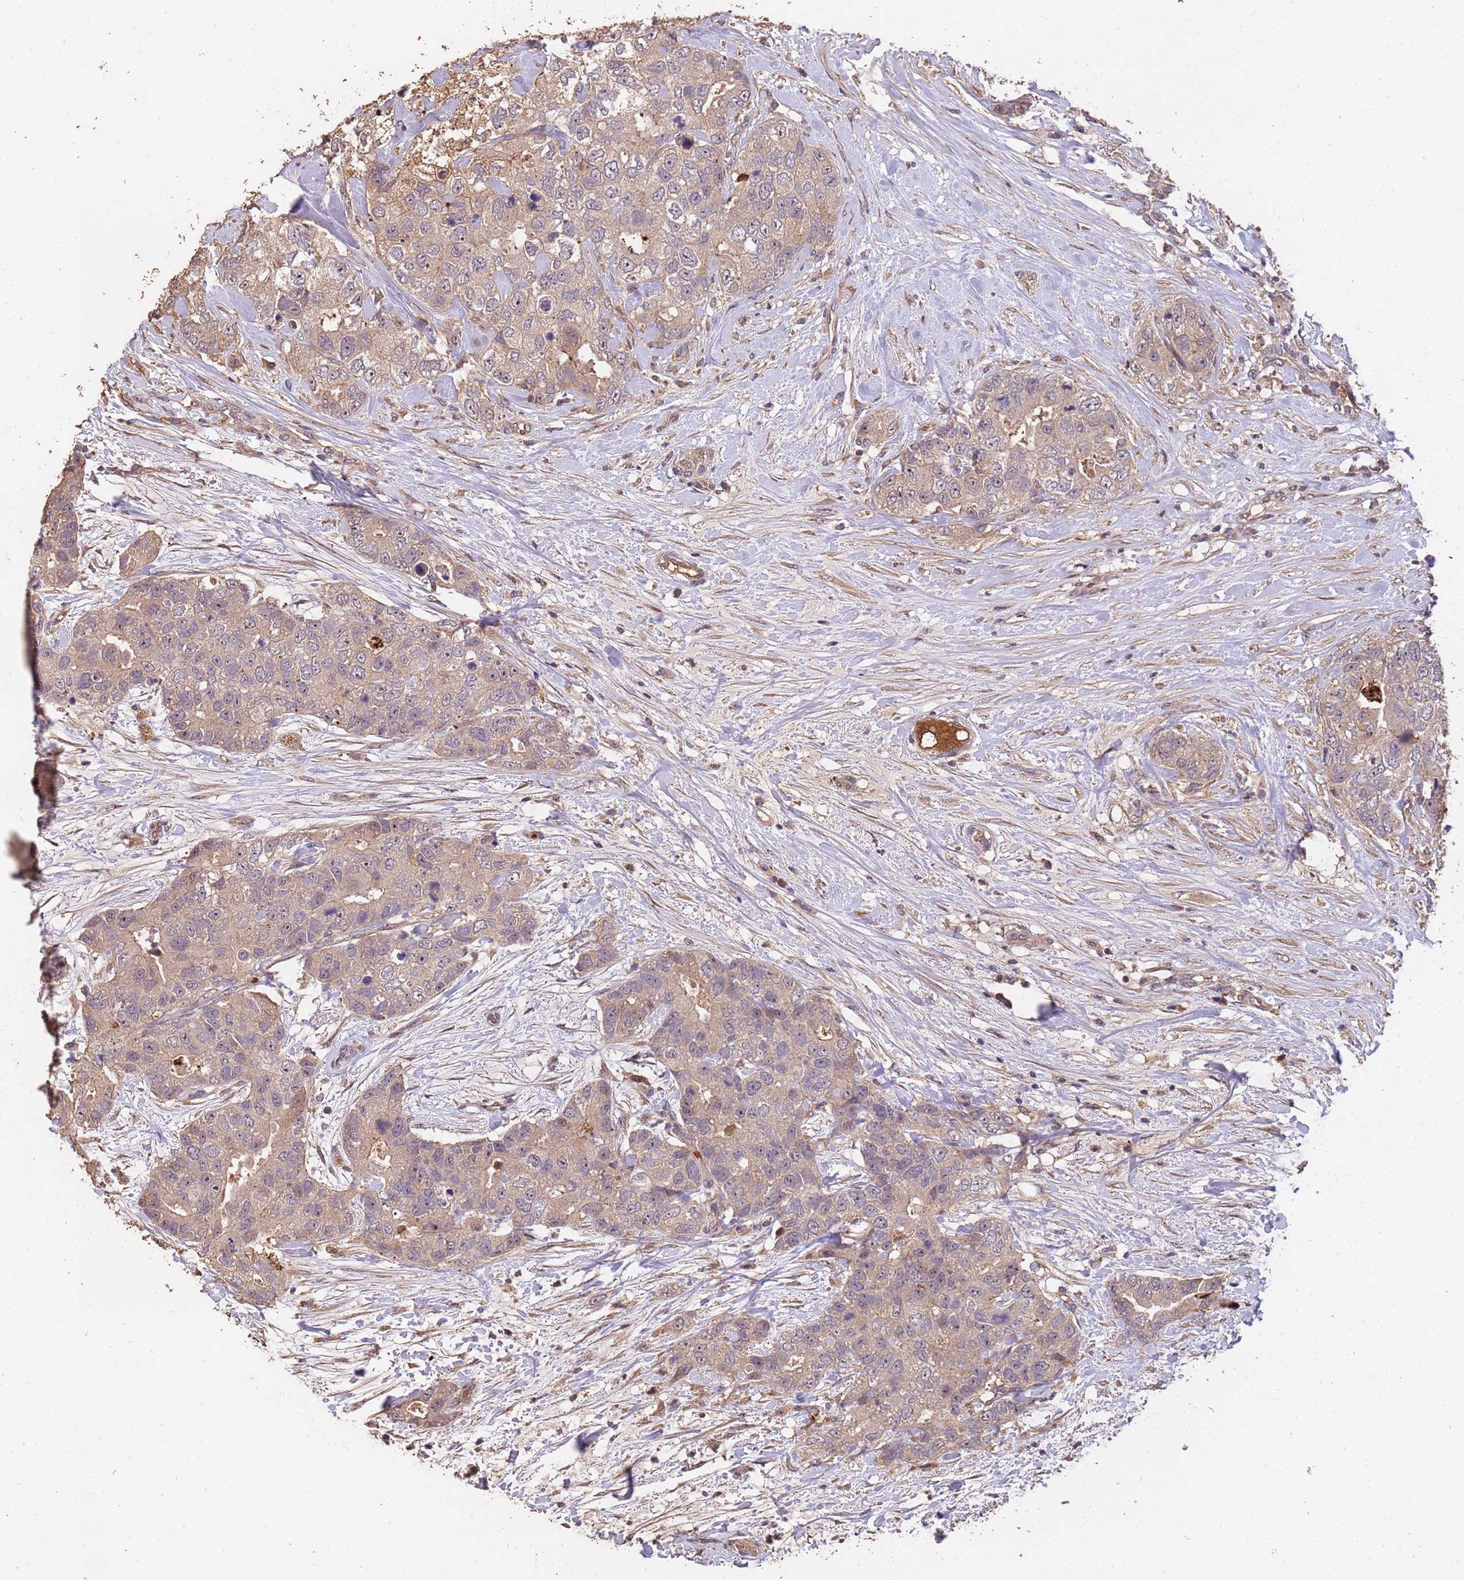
{"staining": {"intensity": "weak", "quantity": "25%-75%", "location": "cytoplasmic/membranous"}, "tissue": "breast cancer", "cell_type": "Tumor cells", "image_type": "cancer", "snomed": [{"axis": "morphology", "description": "Duct carcinoma"}, {"axis": "topography", "description": "Breast"}], "caption": "This histopathology image reveals immunohistochemistry staining of human breast cancer, with low weak cytoplasmic/membranous expression in approximately 25%-75% of tumor cells.", "gene": "CCDC184", "patient": {"sex": "female", "age": 62}}